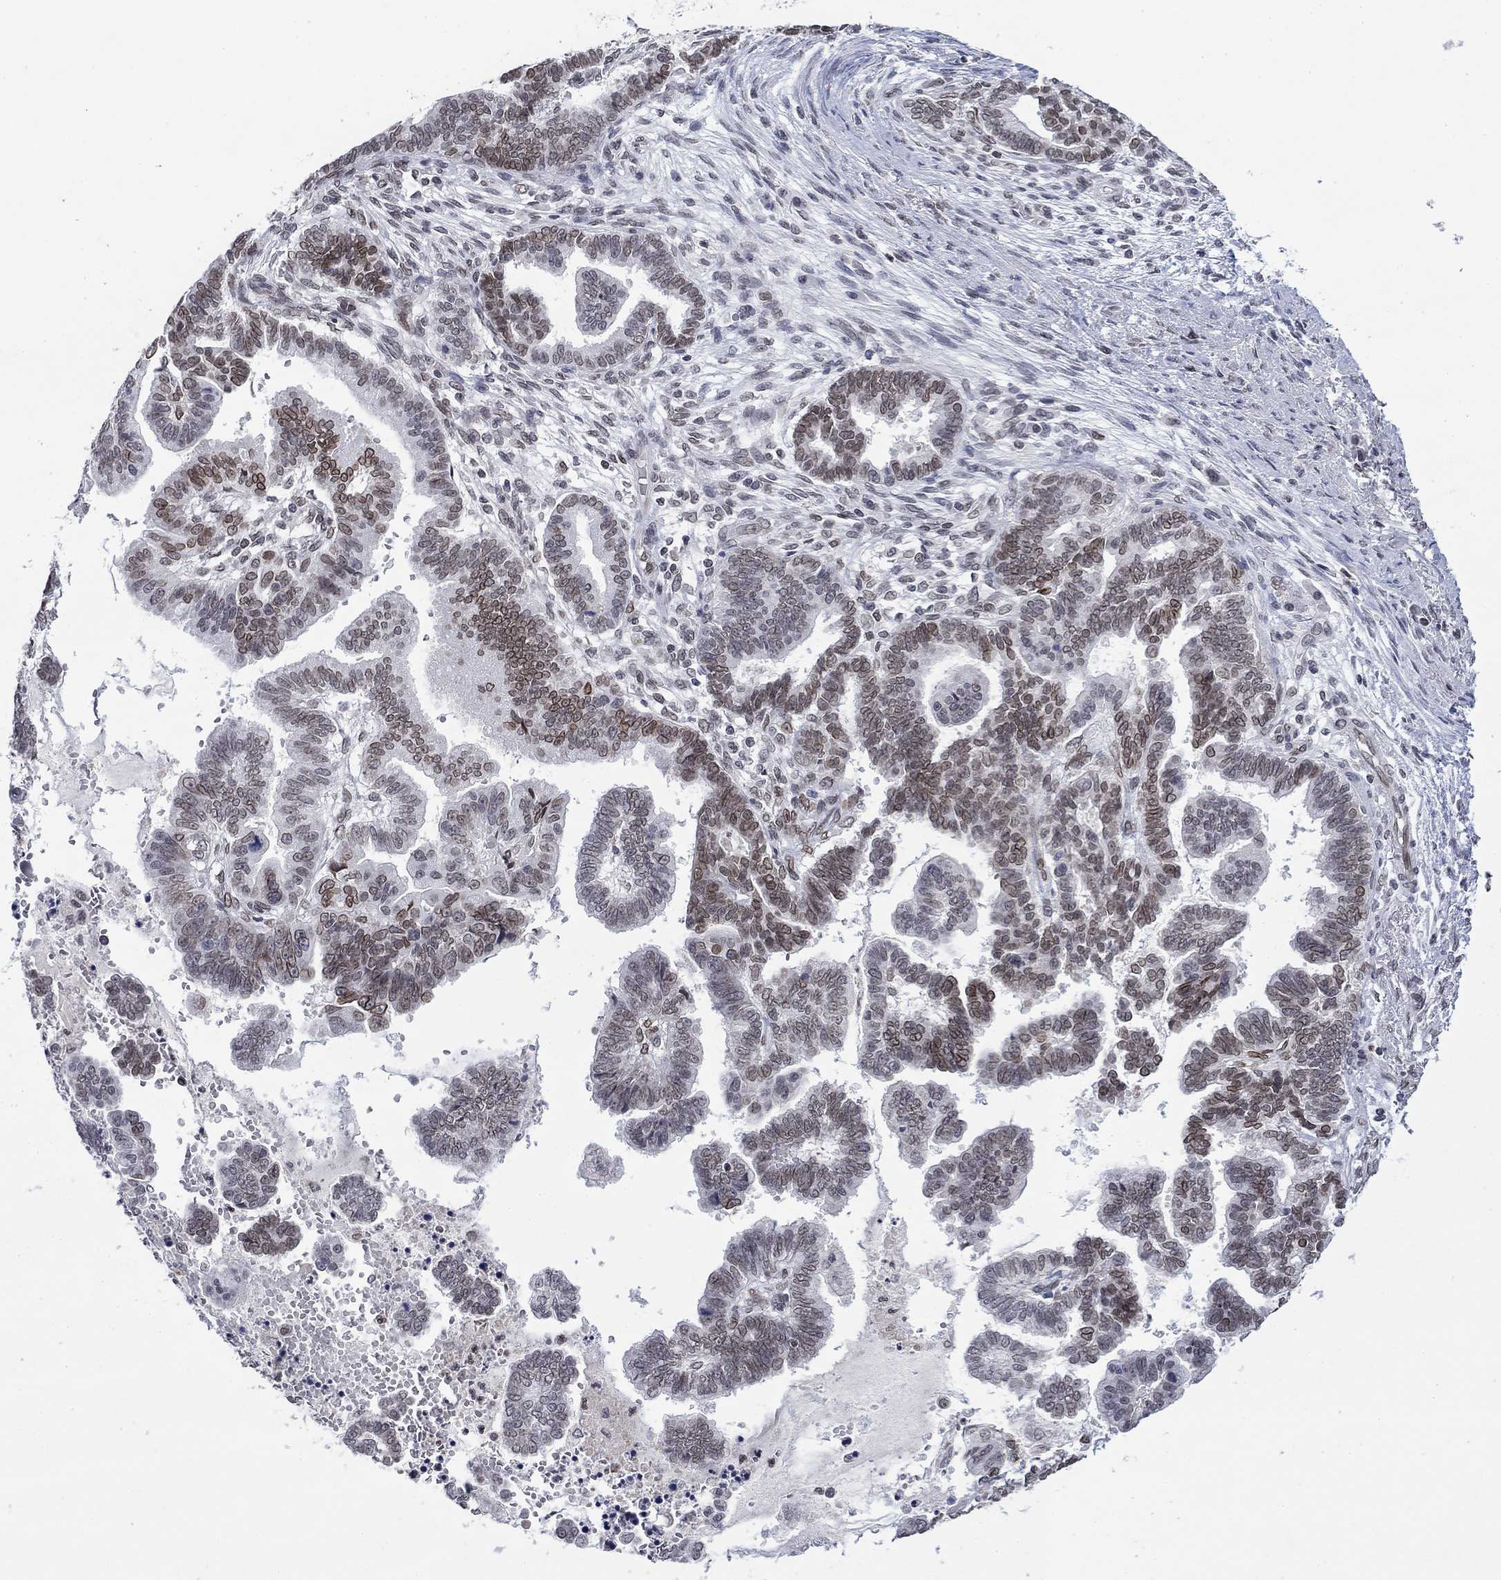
{"staining": {"intensity": "strong", "quantity": "25%-75%", "location": "cytoplasmic/membranous,nuclear"}, "tissue": "stomach cancer", "cell_type": "Tumor cells", "image_type": "cancer", "snomed": [{"axis": "morphology", "description": "Adenocarcinoma, NOS"}, {"axis": "topography", "description": "Stomach"}], "caption": "A brown stain labels strong cytoplasmic/membranous and nuclear staining of a protein in adenocarcinoma (stomach) tumor cells.", "gene": "TOR1AIP1", "patient": {"sex": "male", "age": 83}}